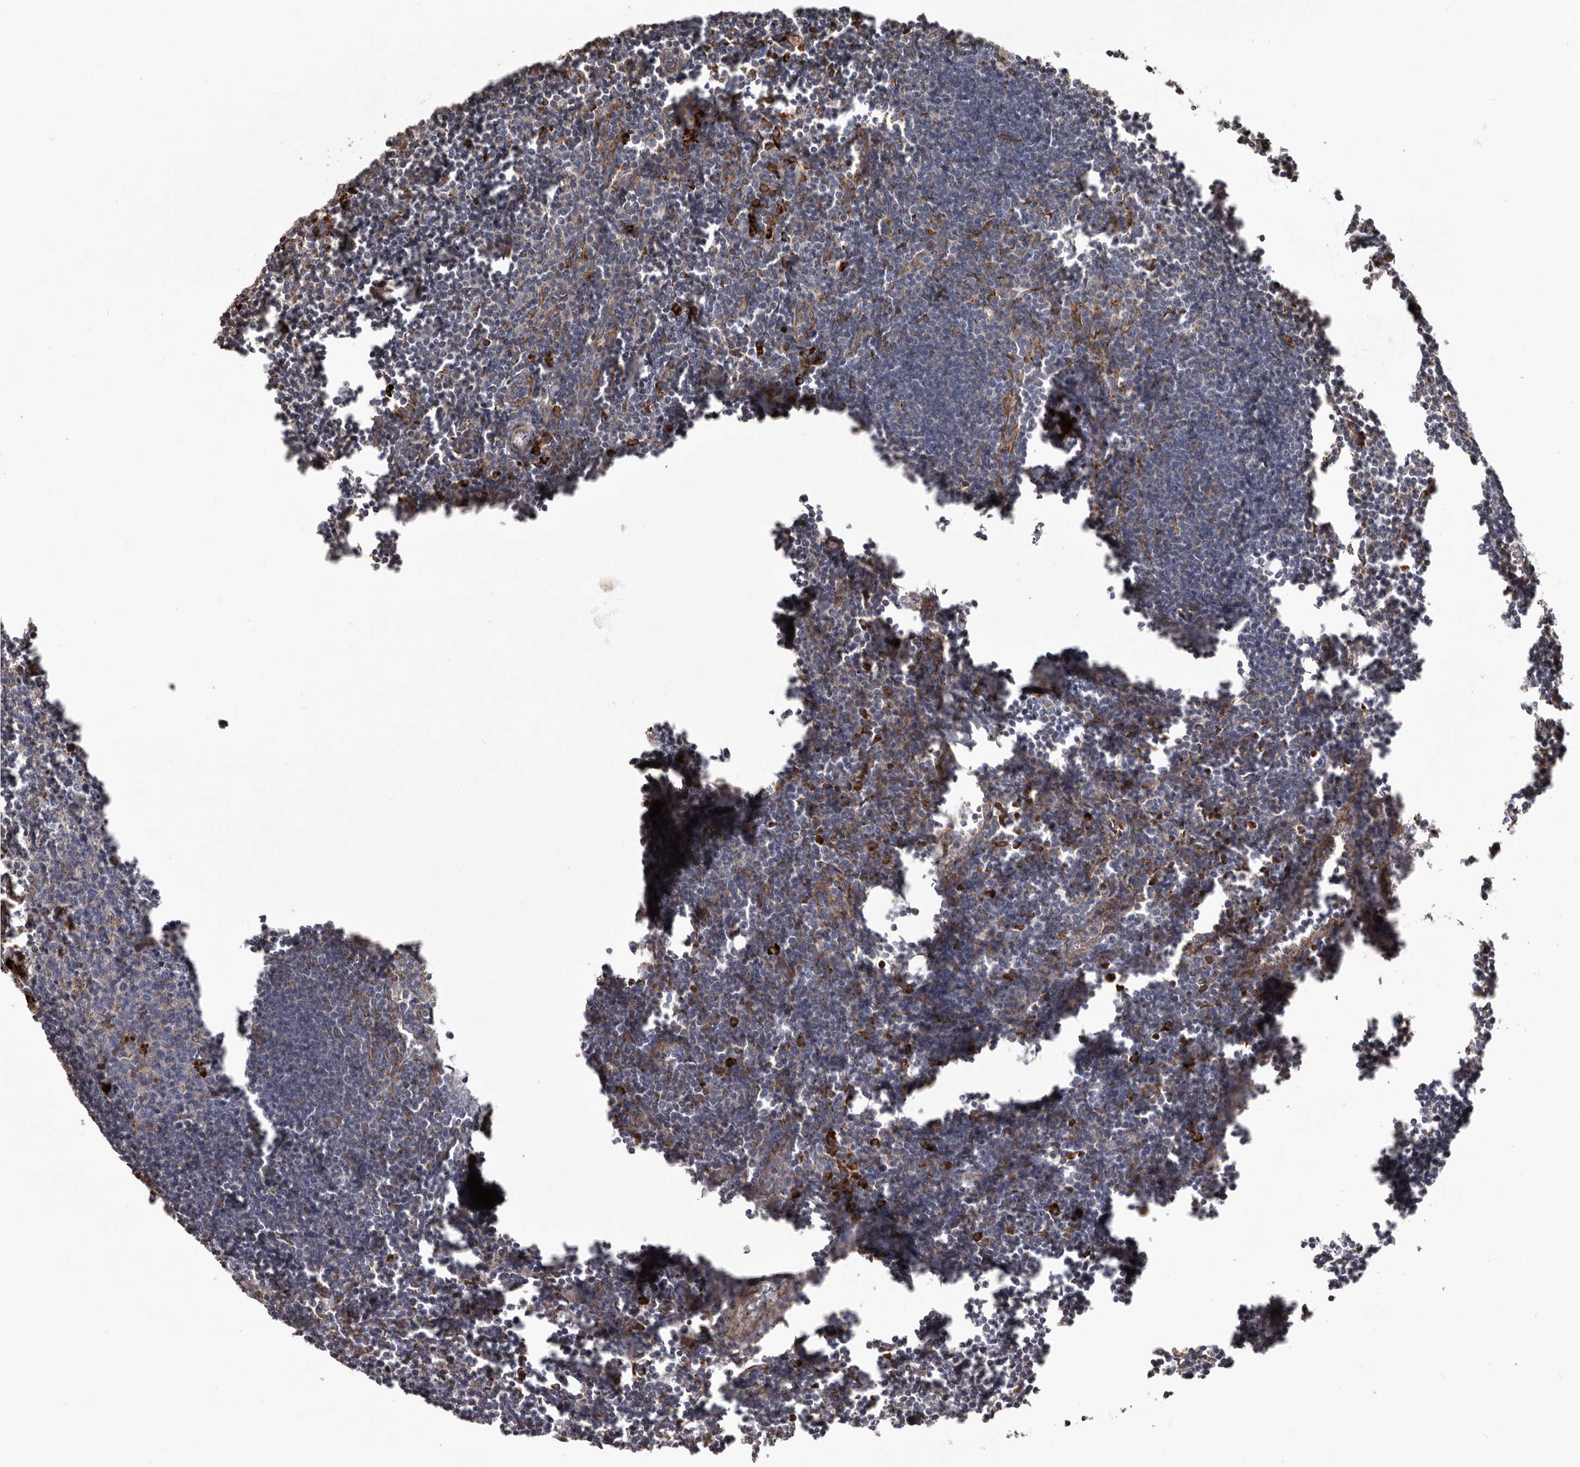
{"staining": {"intensity": "moderate", "quantity": "<25%", "location": "cytoplasmic/membranous"}, "tissue": "lymph node", "cell_type": "Germinal center cells", "image_type": "normal", "snomed": [{"axis": "morphology", "description": "Normal tissue, NOS"}, {"axis": "morphology", "description": "Malignant melanoma, Metastatic site"}, {"axis": "topography", "description": "Lymph node"}], "caption": "Moderate cytoplasmic/membranous staining for a protein is present in approximately <25% of germinal center cells of normal lymph node using immunohistochemistry (IHC).", "gene": "NUP43", "patient": {"sex": "male", "age": 41}}